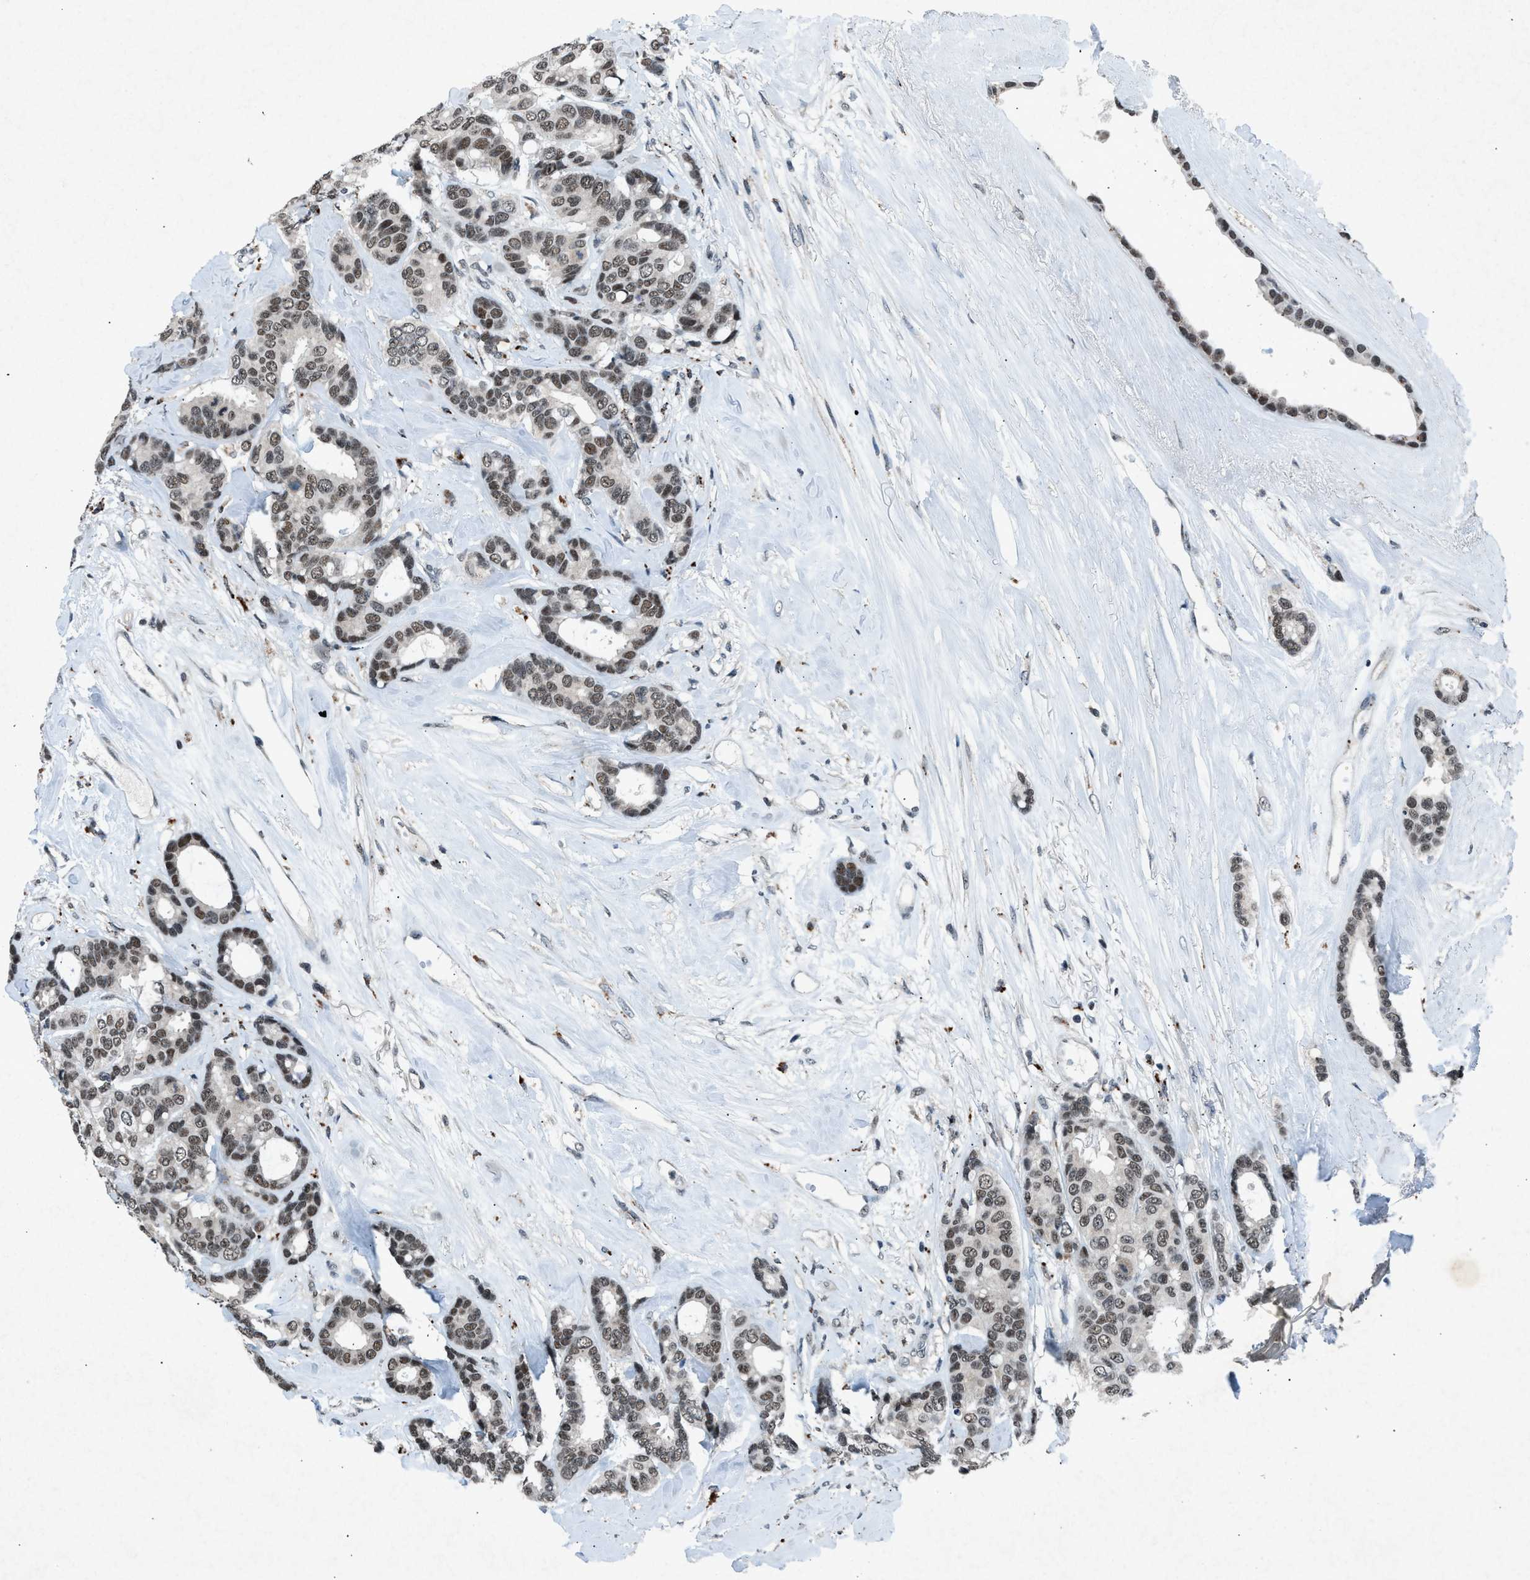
{"staining": {"intensity": "moderate", "quantity": ">75%", "location": "nuclear"}, "tissue": "breast cancer", "cell_type": "Tumor cells", "image_type": "cancer", "snomed": [{"axis": "morphology", "description": "Duct carcinoma"}, {"axis": "topography", "description": "Breast"}], "caption": "This photomicrograph reveals immunohistochemistry staining of human breast intraductal carcinoma, with medium moderate nuclear positivity in approximately >75% of tumor cells.", "gene": "ADCY1", "patient": {"sex": "female", "age": 87}}